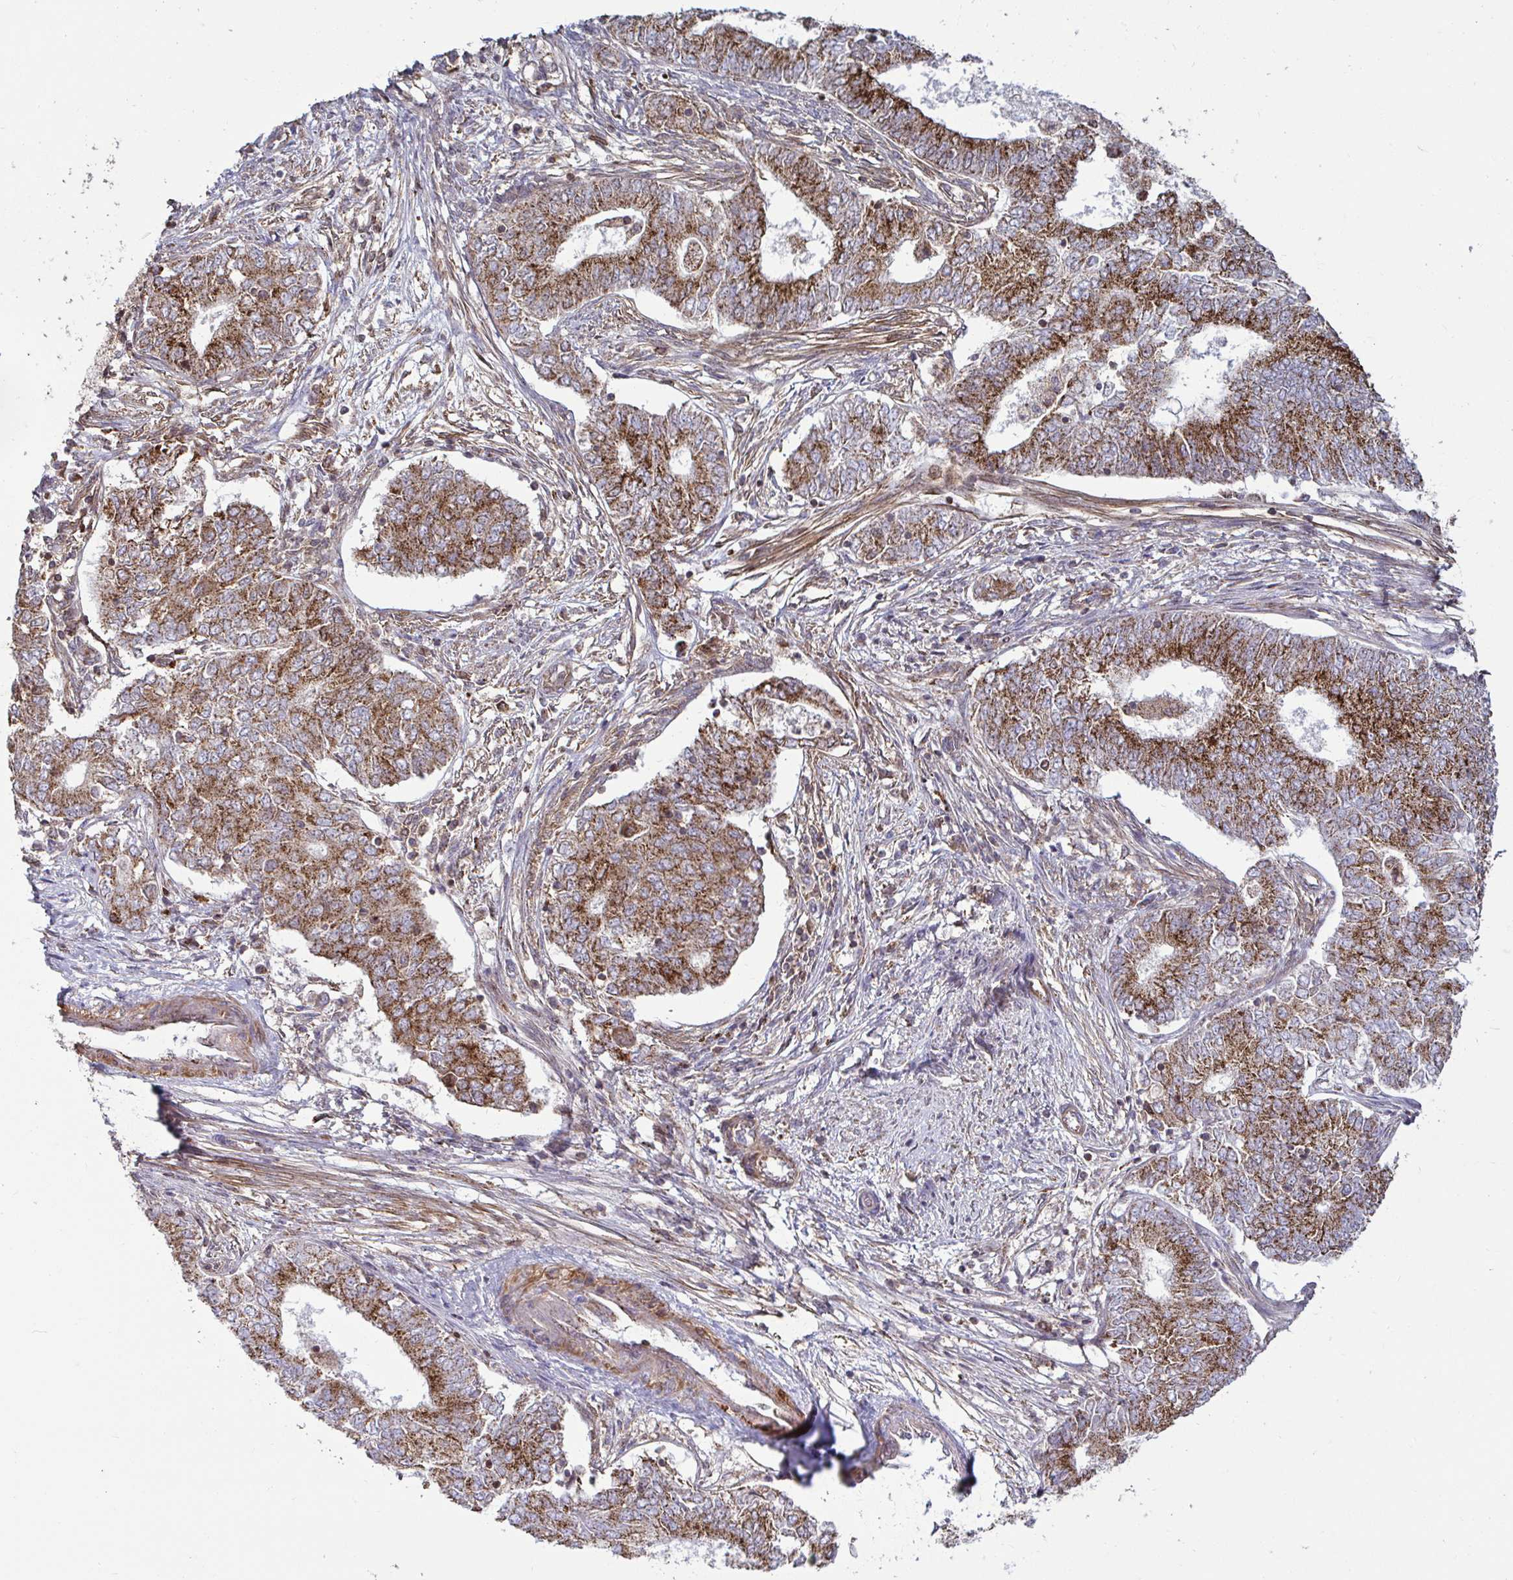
{"staining": {"intensity": "strong", "quantity": ">75%", "location": "cytoplasmic/membranous"}, "tissue": "endometrial cancer", "cell_type": "Tumor cells", "image_type": "cancer", "snomed": [{"axis": "morphology", "description": "Adenocarcinoma, NOS"}, {"axis": "topography", "description": "Endometrium"}], "caption": "Strong cytoplasmic/membranous positivity for a protein is seen in approximately >75% of tumor cells of endometrial adenocarcinoma using immunohistochemistry (IHC).", "gene": "SPRY1", "patient": {"sex": "female", "age": 62}}